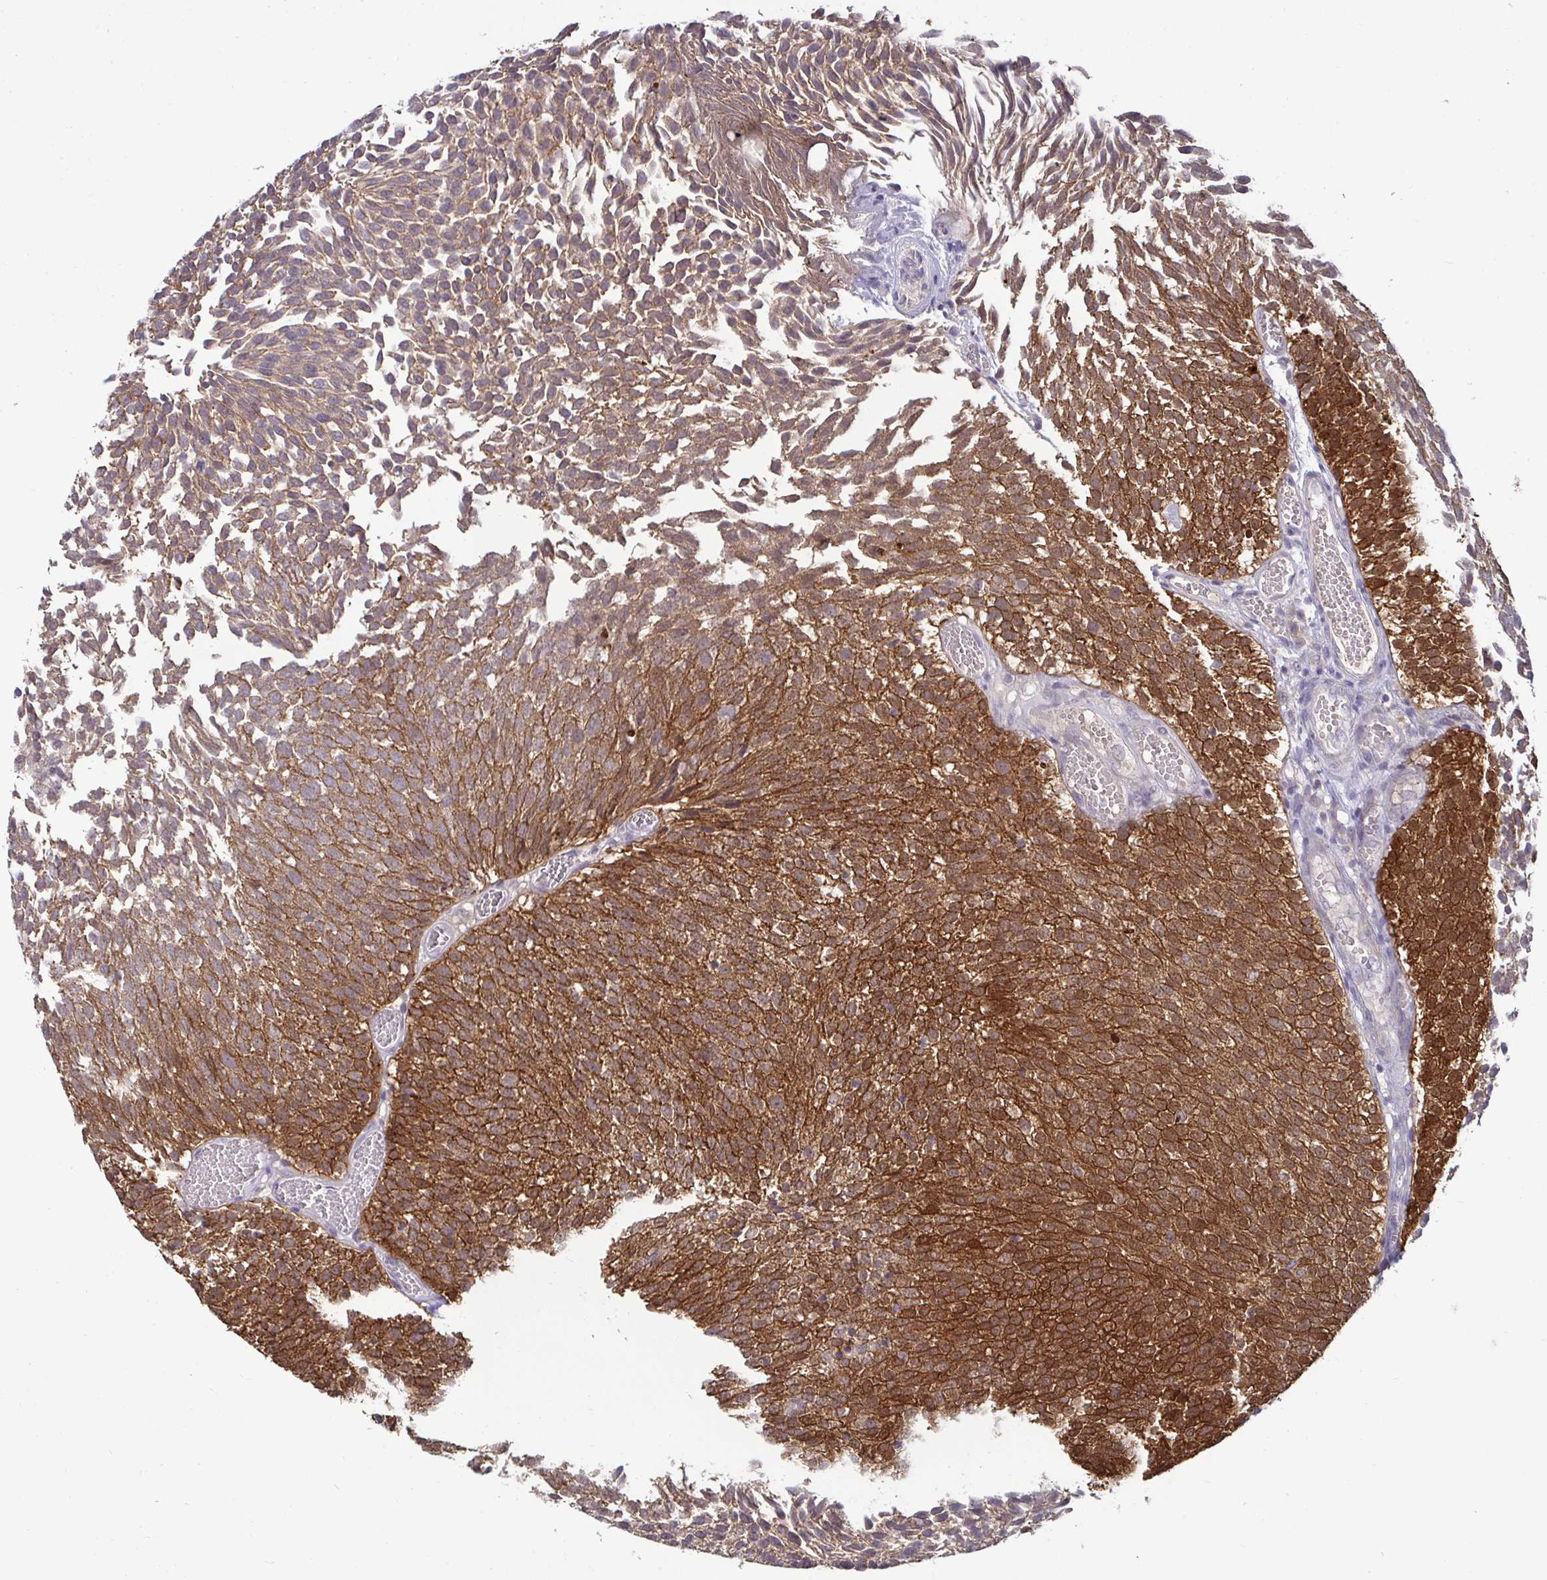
{"staining": {"intensity": "strong", "quantity": ">75%", "location": "cytoplasmic/membranous"}, "tissue": "urothelial cancer", "cell_type": "Tumor cells", "image_type": "cancer", "snomed": [{"axis": "morphology", "description": "Urothelial carcinoma, Low grade"}, {"axis": "topography", "description": "Urinary bladder"}], "caption": "The photomicrograph reveals a brown stain indicating the presence of a protein in the cytoplasmic/membranous of tumor cells in low-grade urothelial carcinoma.", "gene": "GSTM1", "patient": {"sex": "female", "age": 79}}